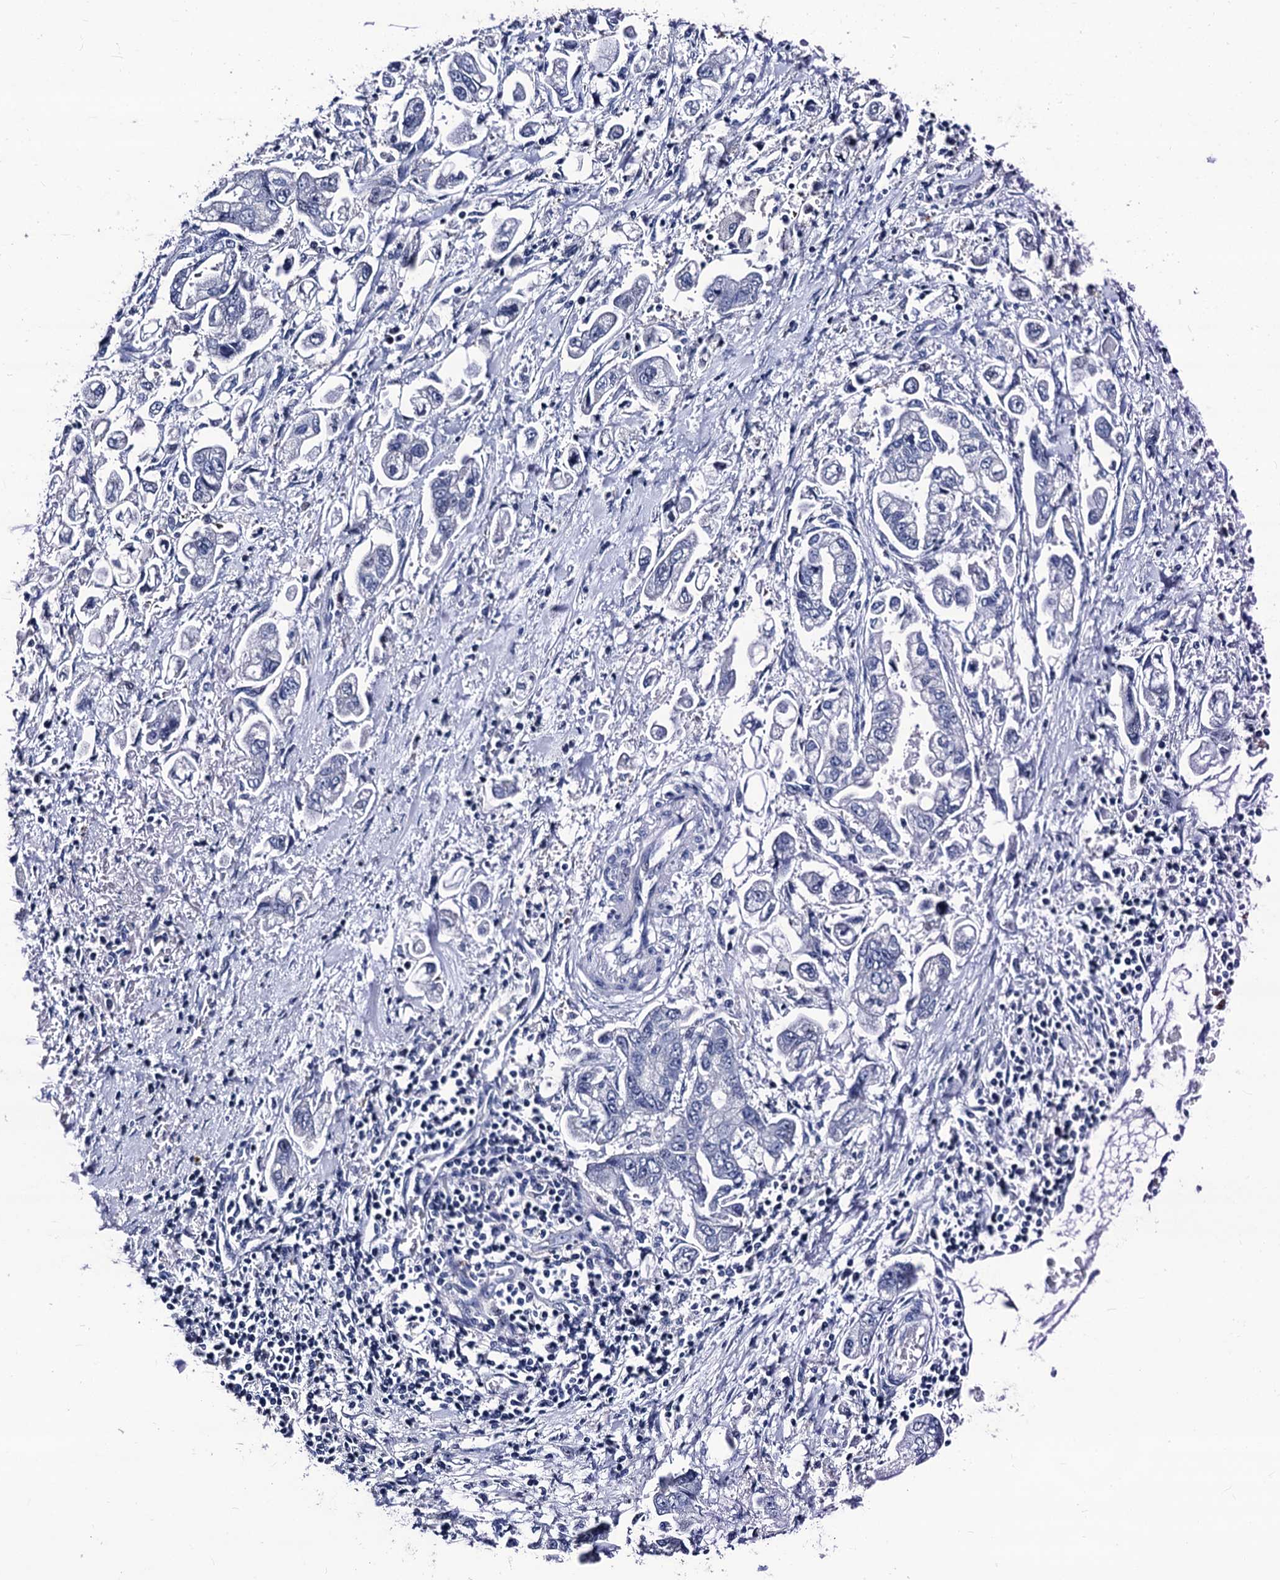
{"staining": {"intensity": "negative", "quantity": "none", "location": "none"}, "tissue": "stomach cancer", "cell_type": "Tumor cells", "image_type": "cancer", "snomed": [{"axis": "morphology", "description": "Adenocarcinoma, NOS"}, {"axis": "topography", "description": "Stomach"}], "caption": "Tumor cells are negative for brown protein staining in stomach adenocarcinoma.", "gene": "LRRC30", "patient": {"sex": "male", "age": 62}}